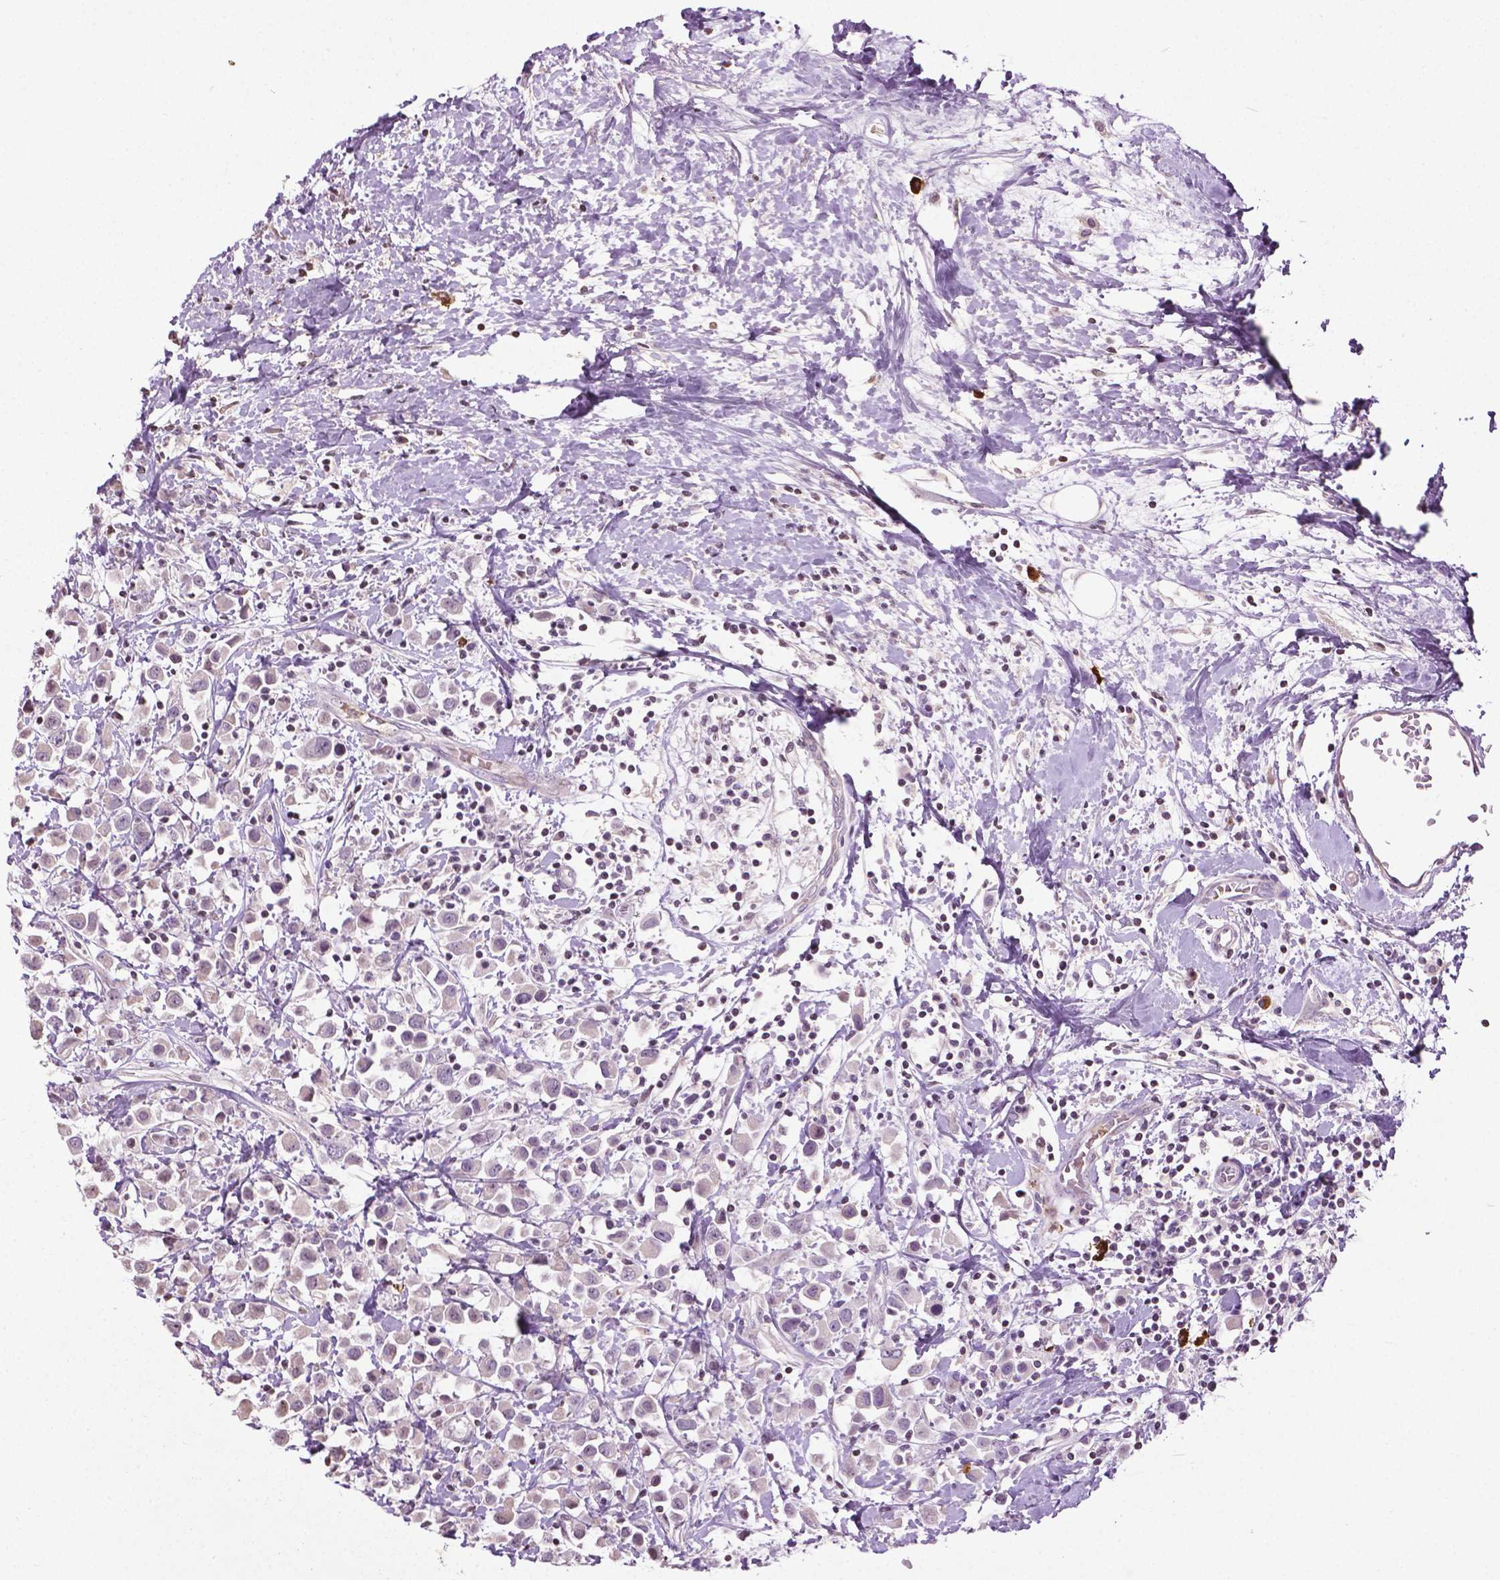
{"staining": {"intensity": "negative", "quantity": "none", "location": "none"}, "tissue": "breast cancer", "cell_type": "Tumor cells", "image_type": "cancer", "snomed": [{"axis": "morphology", "description": "Duct carcinoma"}, {"axis": "topography", "description": "Breast"}], "caption": "Photomicrograph shows no significant protein staining in tumor cells of breast cancer. (Stains: DAB IHC with hematoxylin counter stain, Microscopy: brightfield microscopy at high magnification).", "gene": "NTNG2", "patient": {"sex": "female", "age": 61}}